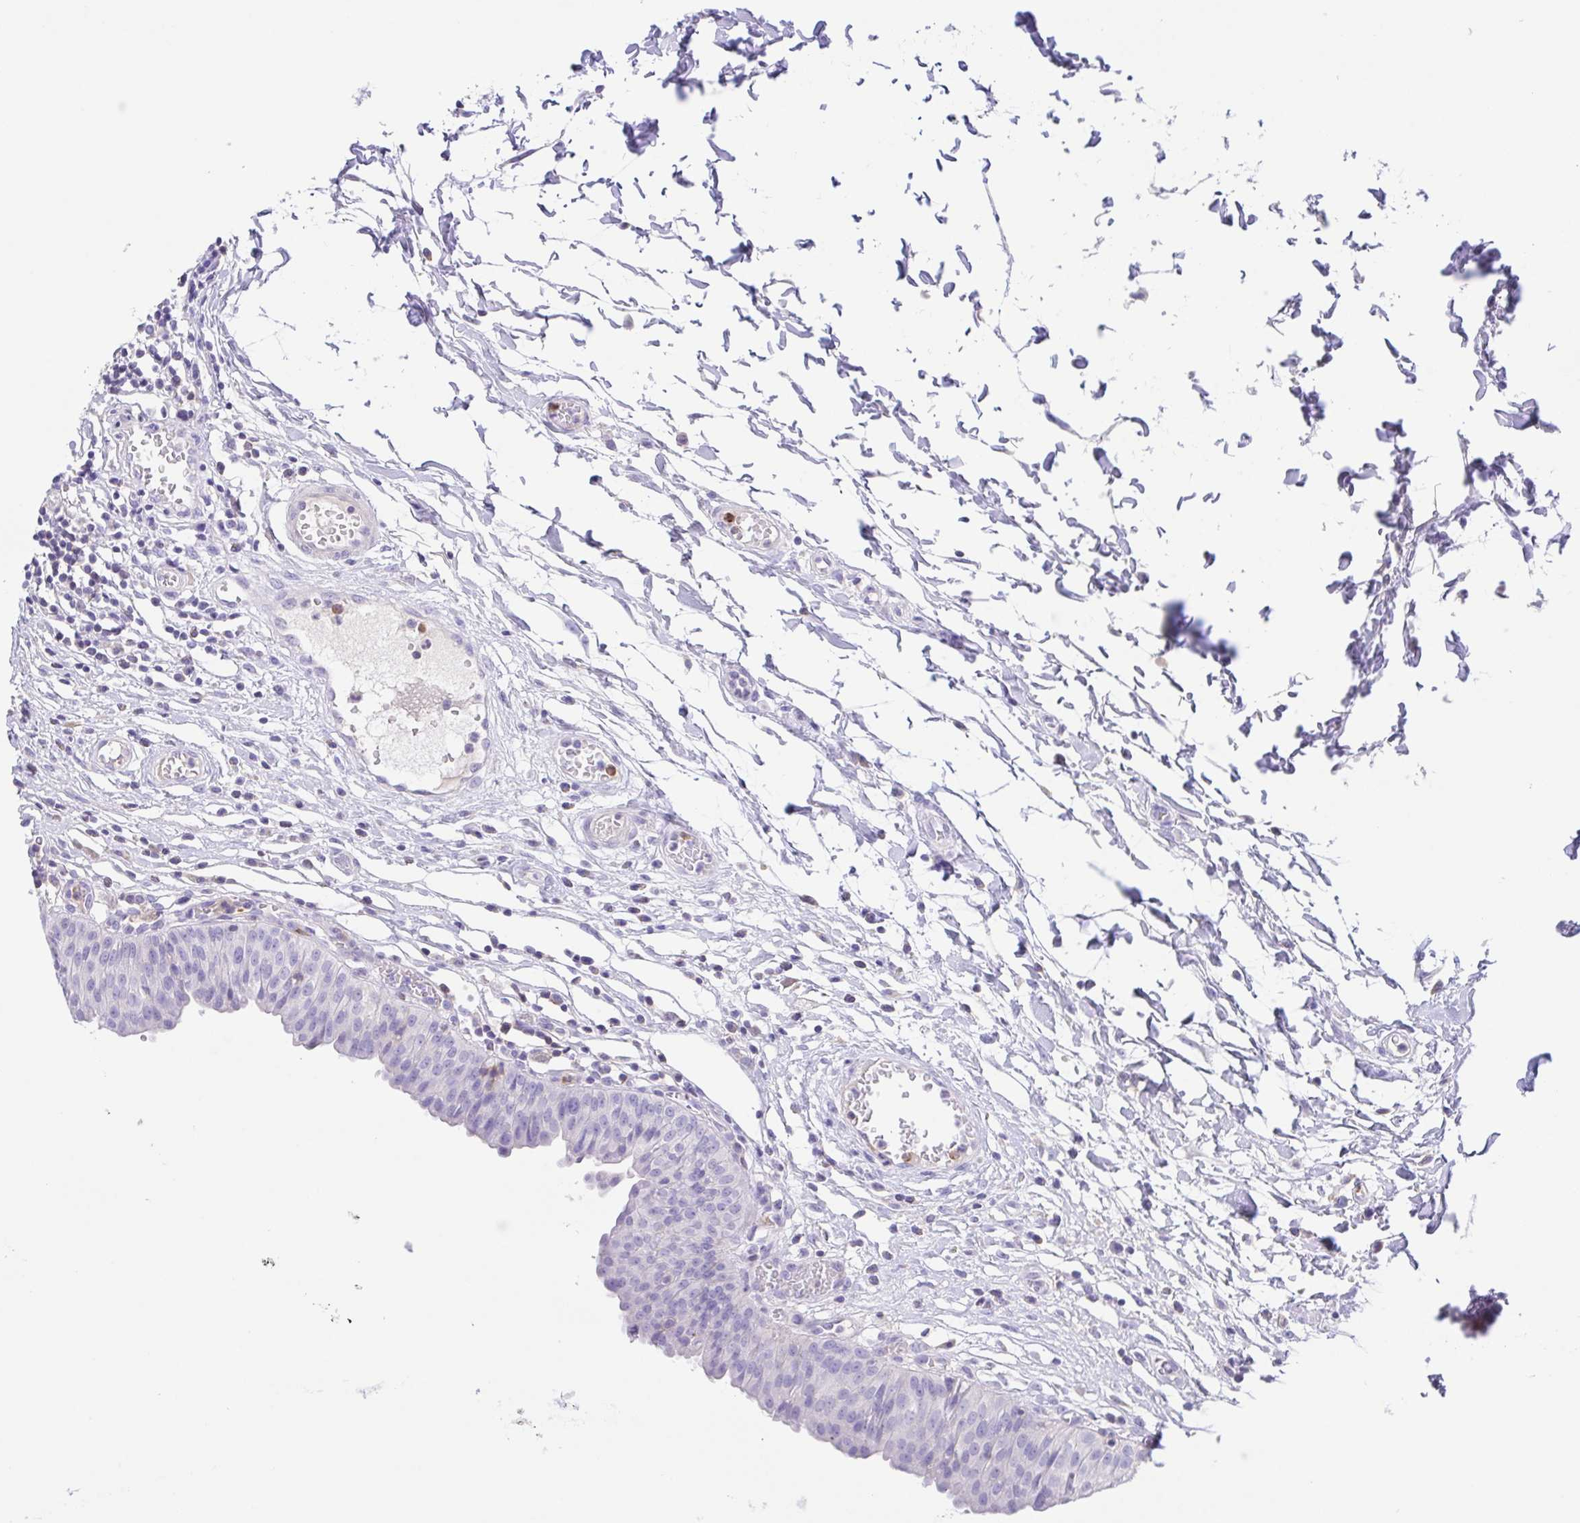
{"staining": {"intensity": "moderate", "quantity": "<25%", "location": "cytoplasmic/membranous"}, "tissue": "urinary bladder", "cell_type": "Urothelial cells", "image_type": "normal", "snomed": [{"axis": "morphology", "description": "Normal tissue, NOS"}, {"axis": "topography", "description": "Urinary bladder"}], "caption": "IHC staining of normal urinary bladder, which shows low levels of moderate cytoplasmic/membranous staining in approximately <25% of urothelial cells indicating moderate cytoplasmic/membranous protein positivity. The staining was performed using DAB (brown) for protein detection and nuclei were counterstained in hematoxylin (blue).", "gene": "ARPP21", "patient": {"sex": "male", "age": 64}}